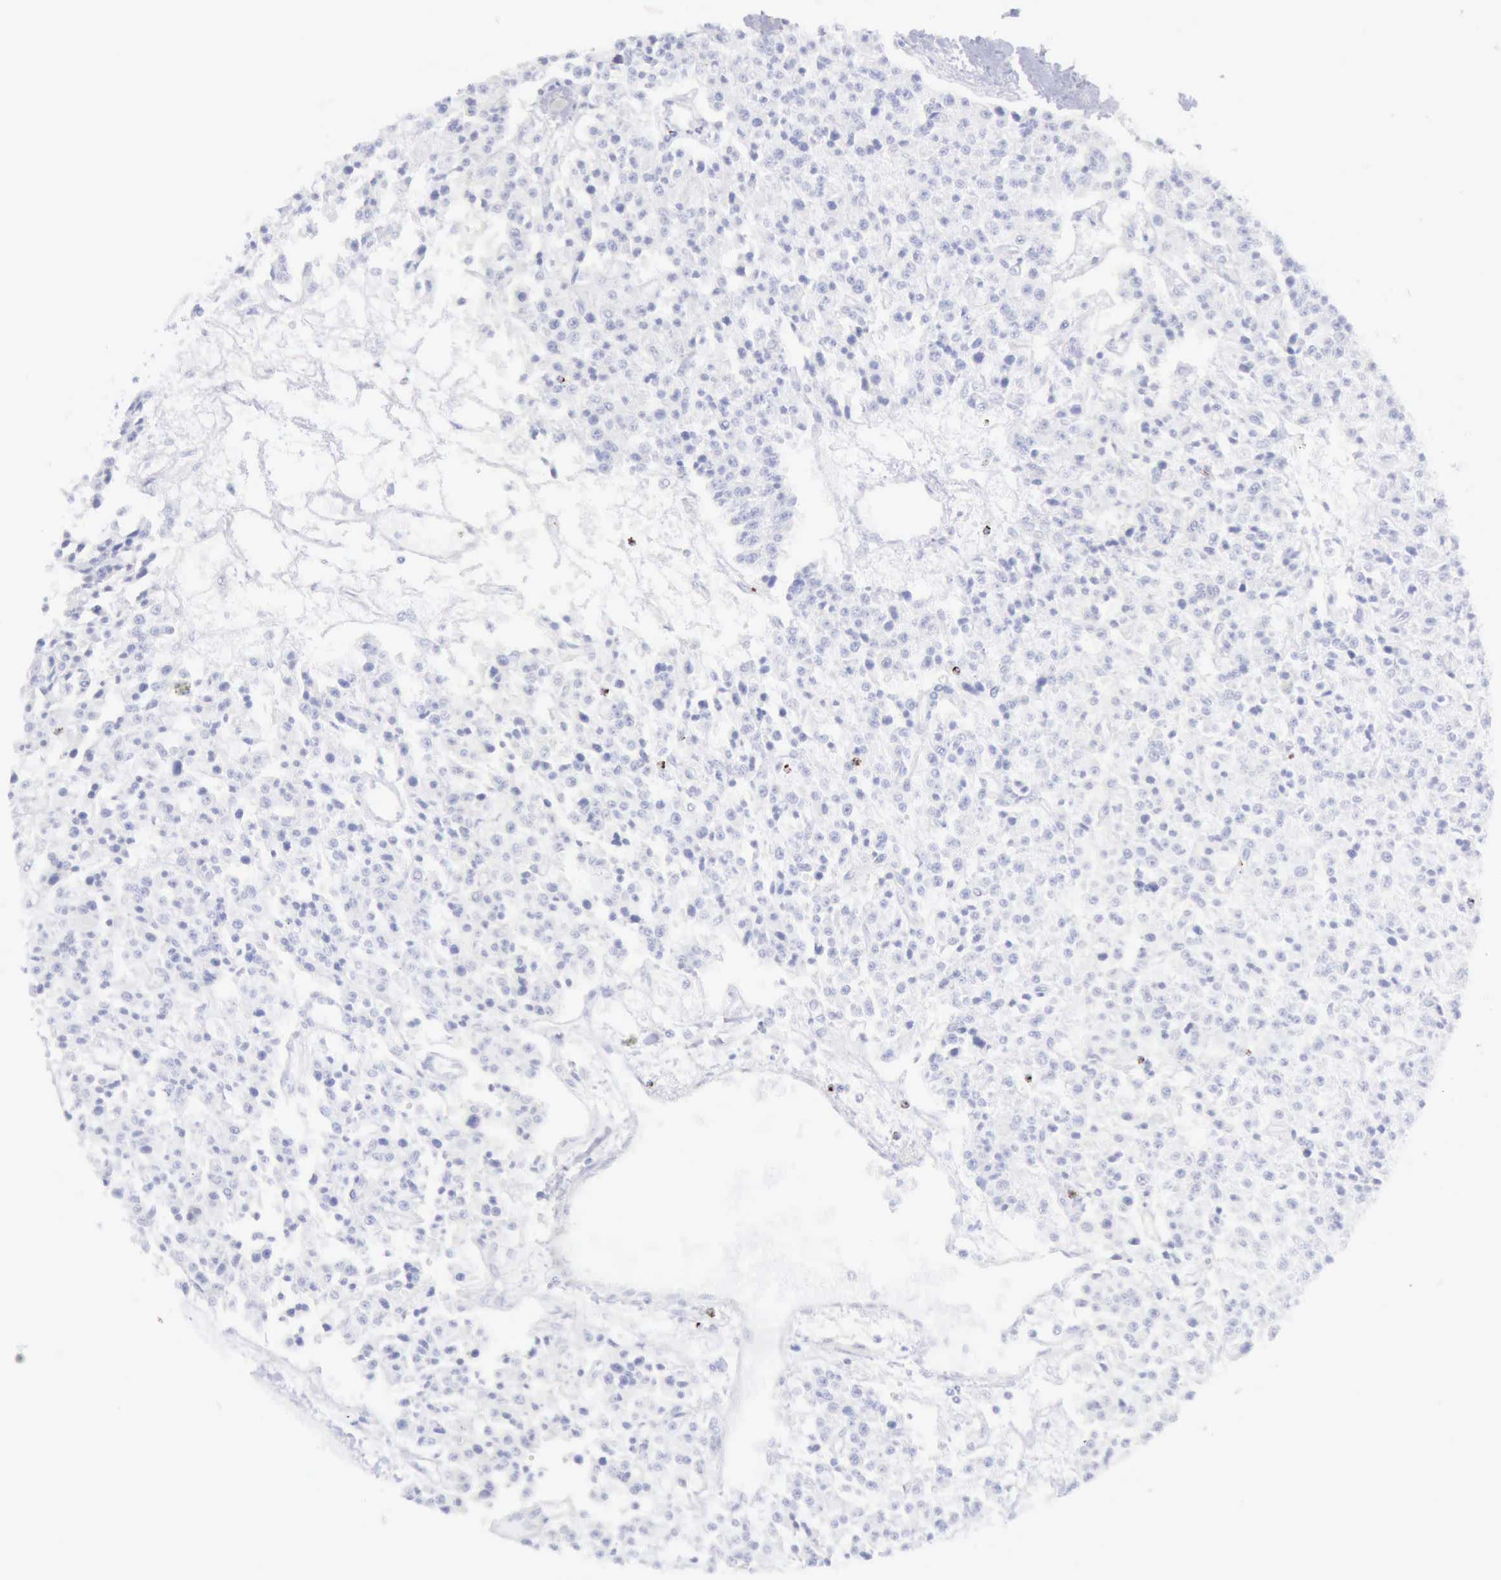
{"staining": {"intensity": "negative", "quantity": "none", "location": "none"}, "tissue": "carcinoid", "cell_type": "Tumor cells", "image_type": "cancer", "snomed": [{"axis": "morphology", "description": "Carcinoid, malignant, NOS"}, {"axis": "topography", "description": "Stomach"}], "caption": "A high-resolution histopathology image shows IHC staining of malignant carcinoid, which exhibits no significant expression in tumor cells.", "gene": "GZMB", "patient": {"sex": "female", "age": 76}}